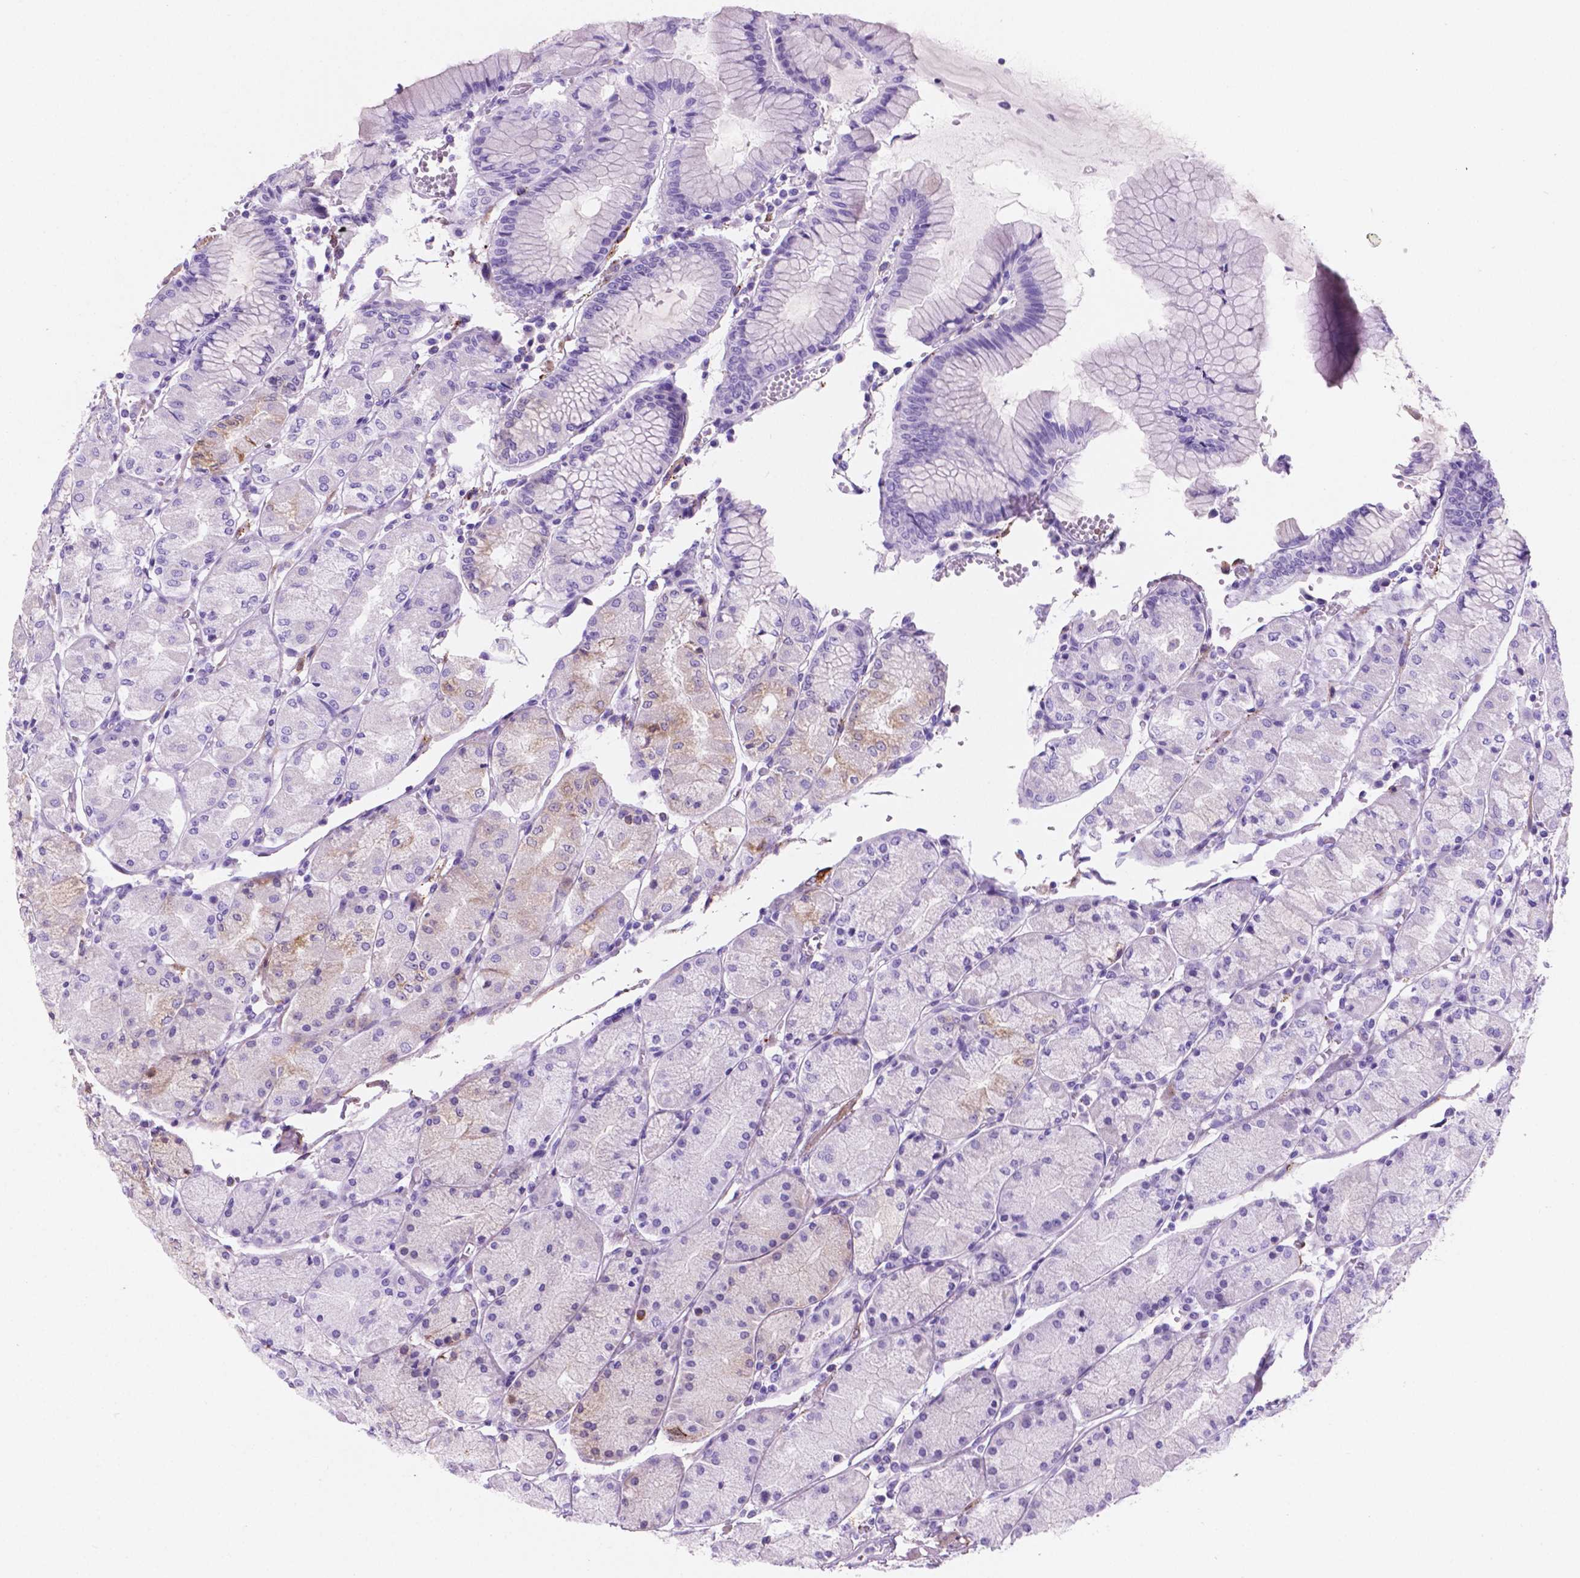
{"staining": {"intensity": "strong", "quantity": "<25%", "location": "cytoplasmic/membranous"}, "tissue": "stomach", "cell_type": "Glandular cells", "image_type": "normal", "snomed": [{"axis": "morphology", "description": "Normal tissue, NOS"}, {"axis": "topography", "description": "Stomach, upper"}], "caption": "Brown immunohistochemical staining in benign stomach shows strong cytoplasmic/membranous positivity in about <25% of glandular cells.", "gene": "MACF1", "patient": {"sex": "male", "age": 69}}